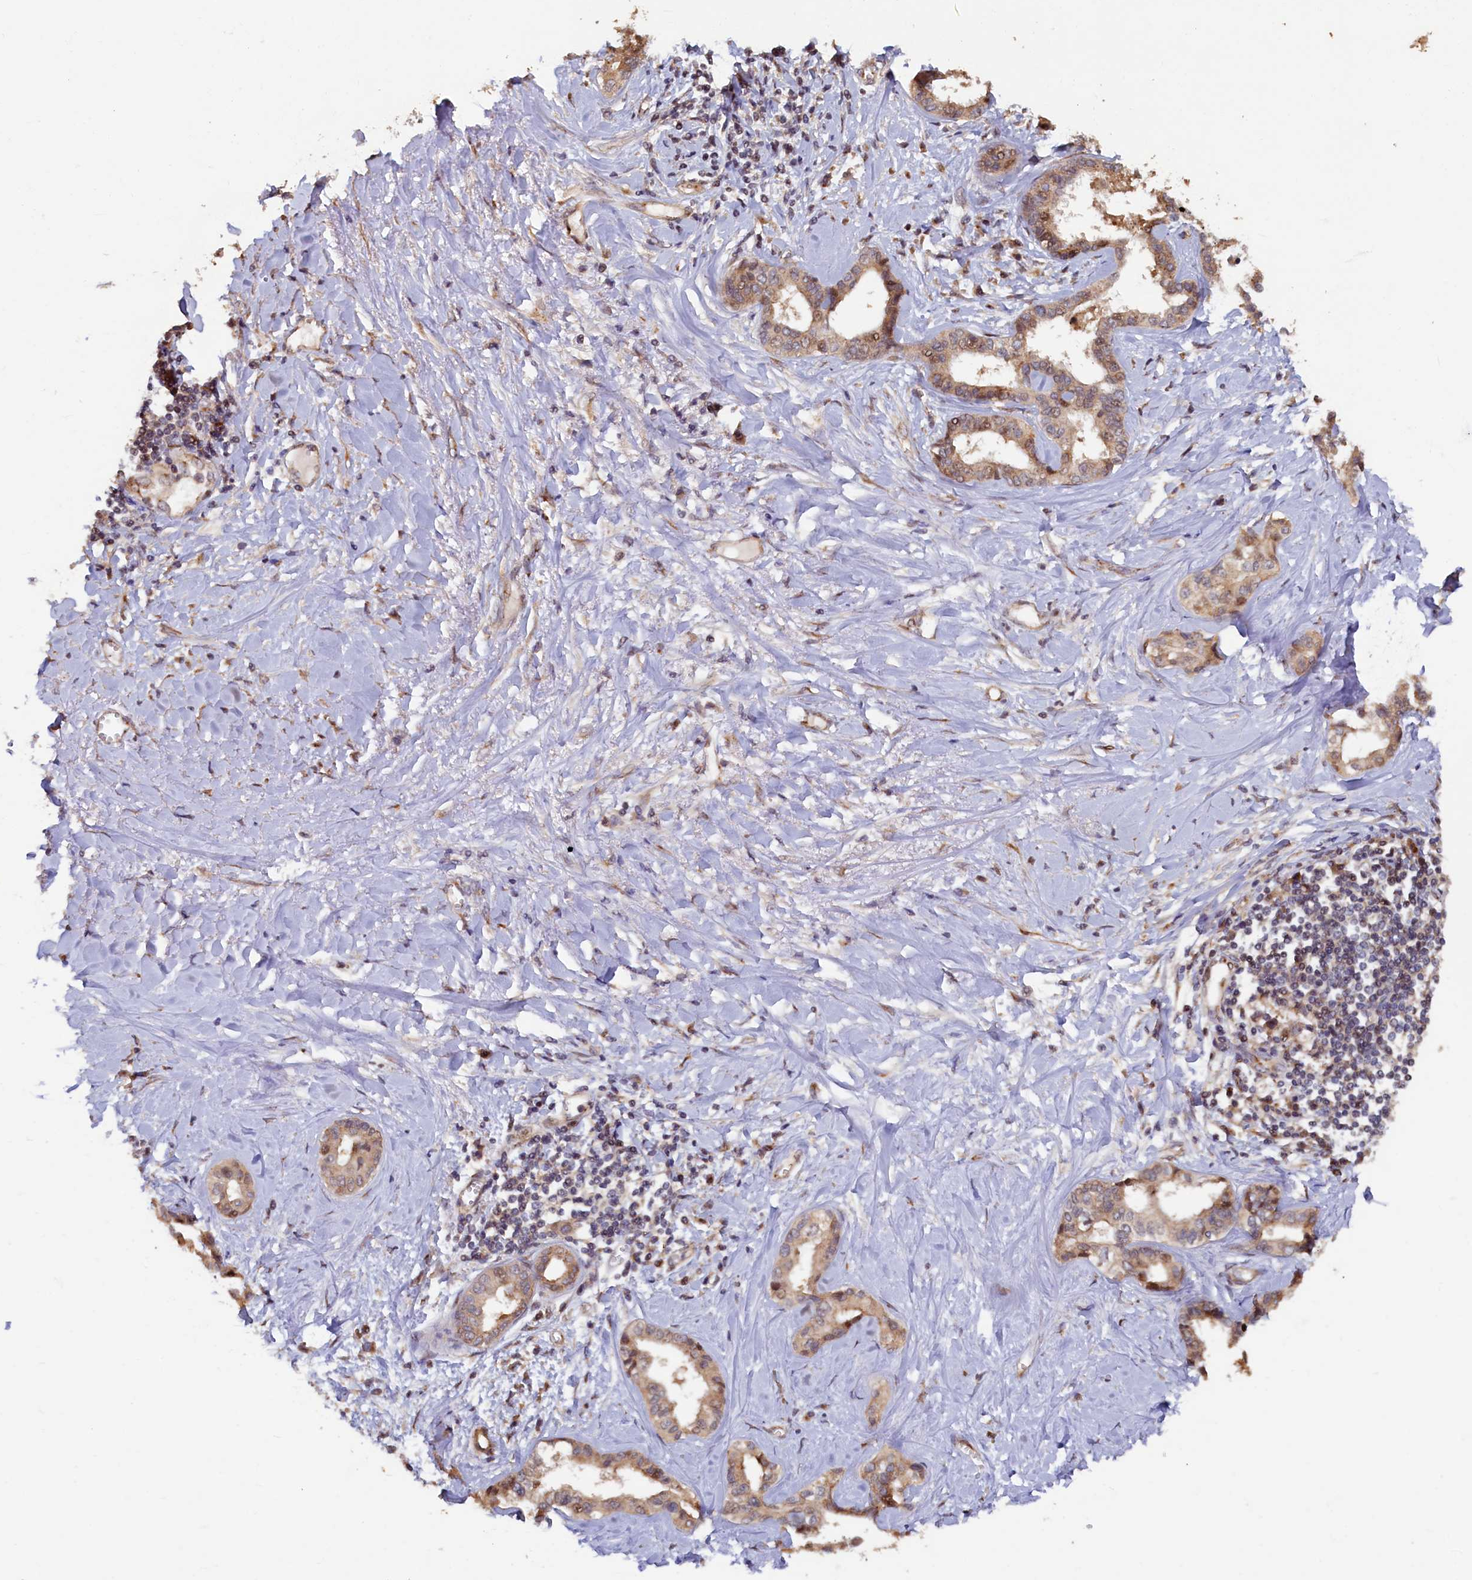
{"staining": {"intensity": "moderate", "quantity": ">75%", "location": "cytoplasmic/membranous"}, "tissue": "liver cancer", "cell_type": "Tumor cells", "image_type": "cancer", "snomed": [{"axis": "morphology", "description": "Cholangiocarcinoma"}, {"axis": "topography", "description": "Liver"}], "caption": "Human cholangiocarcinoma (liver) stained for a protein (brown) reveals moderate cytoplasmic/membranous positive positivity in about >75% of tumor cells.", "gene": "TMEM181", "patient": {"sex": "female", "age": 77}}